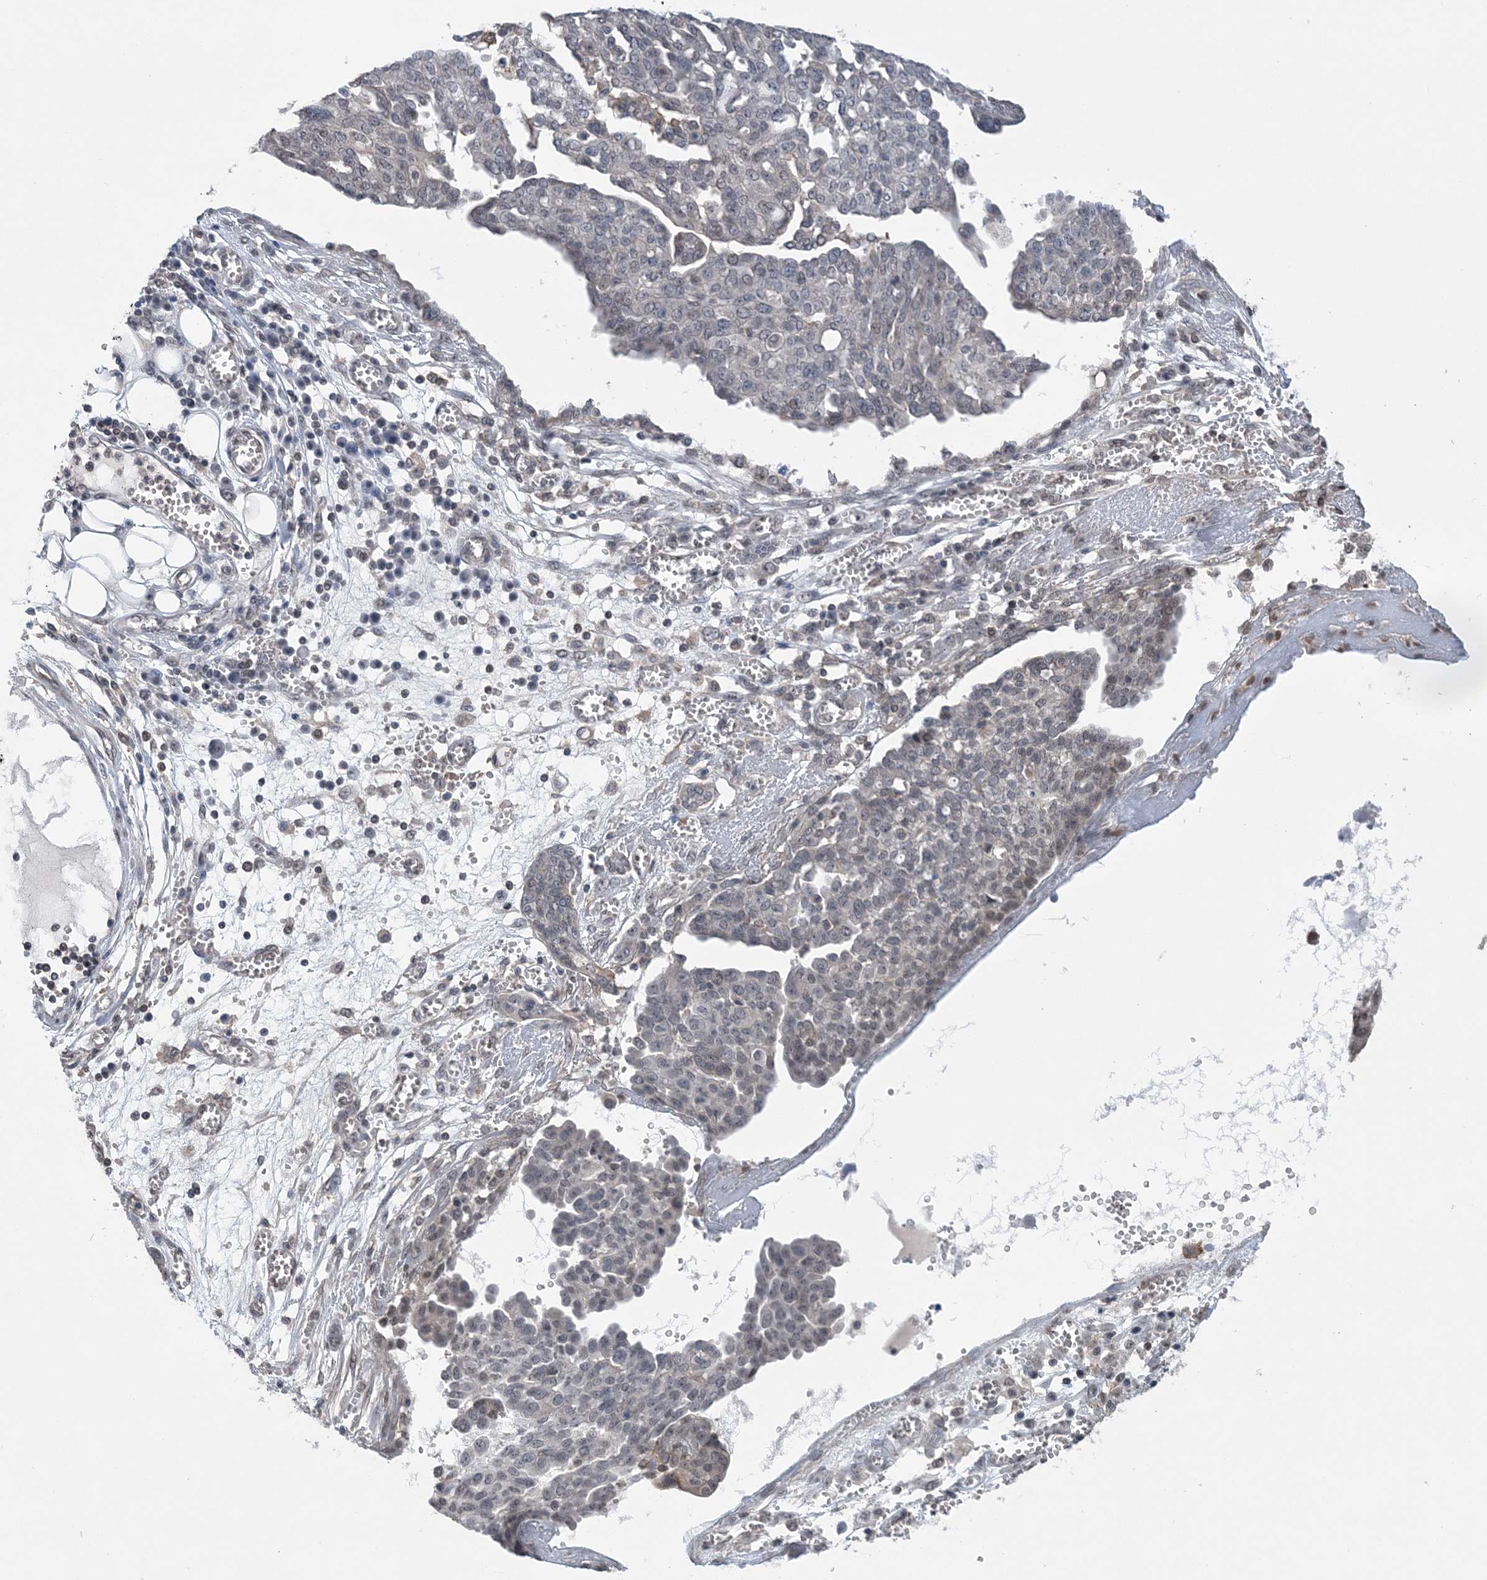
{"staining": {"intensity": "weak", "quantity": "<25%", "location": "nuclear"}, "tissue": "ovarian cancer", "cell_type": "Tumor cells", "image_type": "cancer", "snomed": [{"axis": "morphology", "description": "Cystadenocarcinoma, serous, NOS"}, {"axis": "topography", "description": "Soft tissue"}, {"axis": "topography", "description": "Ovary"}], "caption": "IHC of human serous cystadenocarcinoma (ovarian) exhibits no staining in tumor cells.", "gene": "CCDC152", "patient": {"sex": "female", "age": 57}}